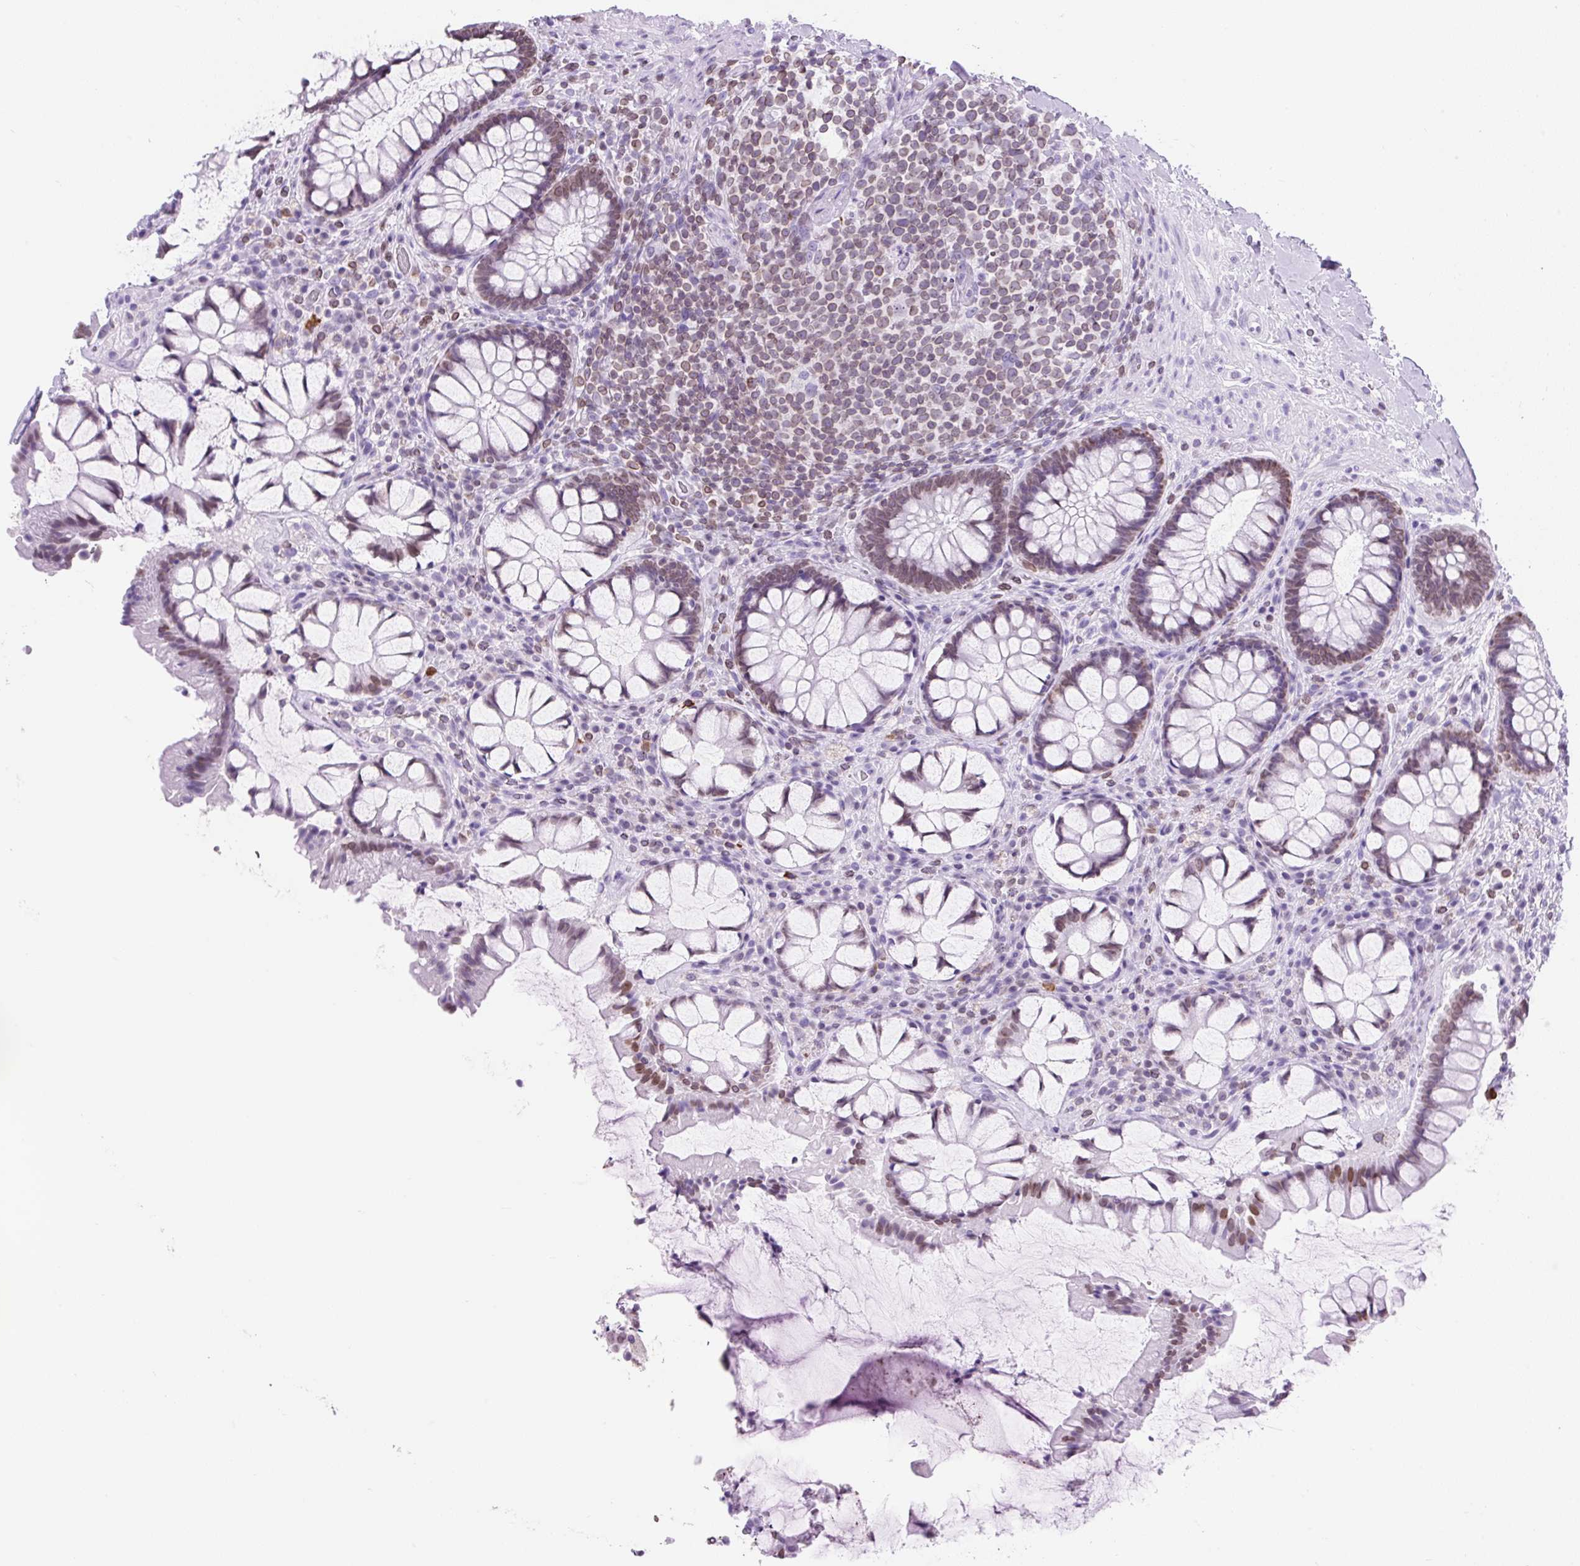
{"staining": {"intensity": "moderate", "quantity": "25%-75%", "location": "cytoplasmic/membranous,nuclear"}, "tissue": "rectum", "cell_type": "Glandular cells", "image_type": "normal", "snomed": [{"axis": "morphology", "description": "Normal tissue, NOS"}, {"axis": "topography", "description": "Rectum"}], "caption": "The micrograph shows immunohistochemical staining of normal rectum. There is moderate cytoplasmic/membranous,nuclear expression is seen in about 25%-75% of glandular cells.", "gene": "VPREB1", "patient": {"sex": "female", "age": 58}}